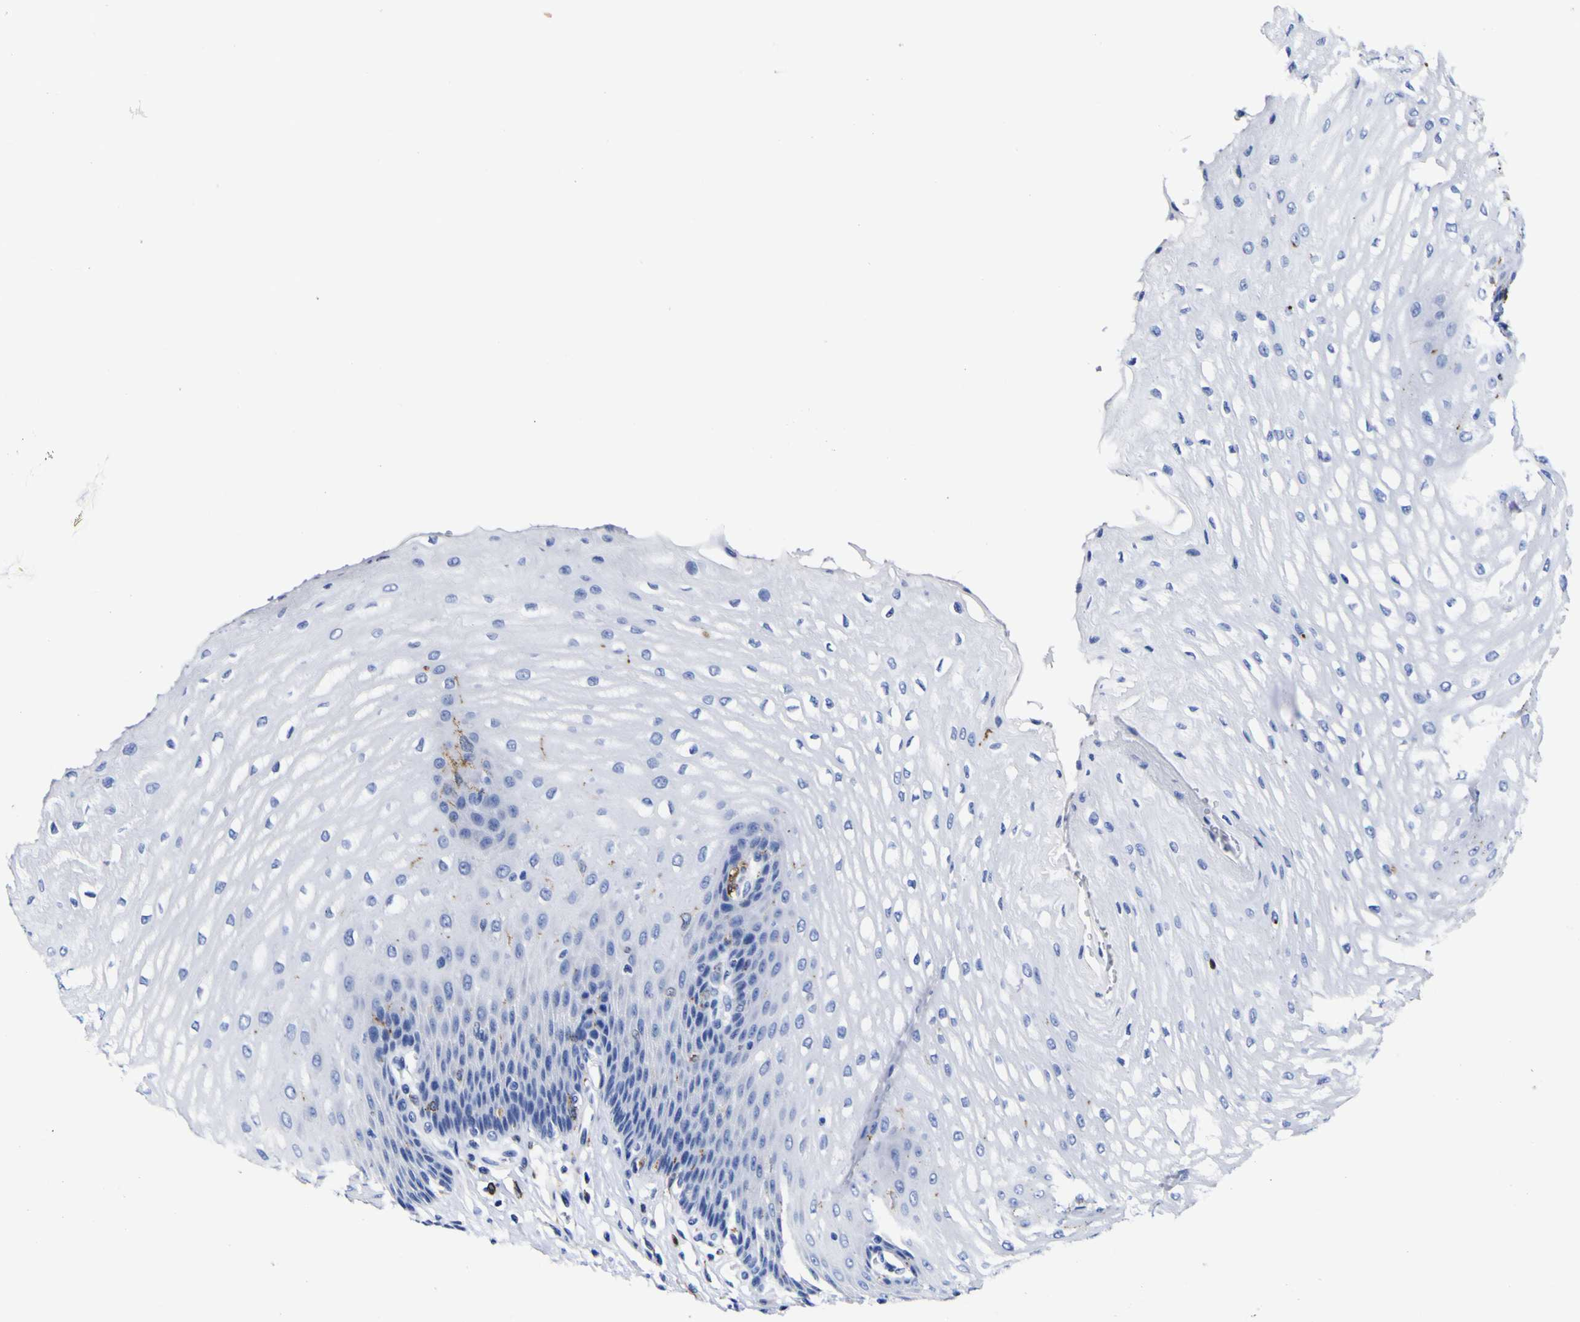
{"staining": {"intensity": "negative", "quantity": "none", "location": "none"}, "tissue": "esophagus", "cell_type": "Squamous epithelial cells", "image_type": "normal", "snomed": [{"axis": "morphology", "description": "Normal tissue, NOS"}, {"axis": "topography", "description": "Esophagus"}], "caption": "Immunohistochemistry (IHC) of normal esophagus shows no staining in squamous epithelial cells.", "gene": "HLA", "patient": {"sex": "male", "age": 54}}